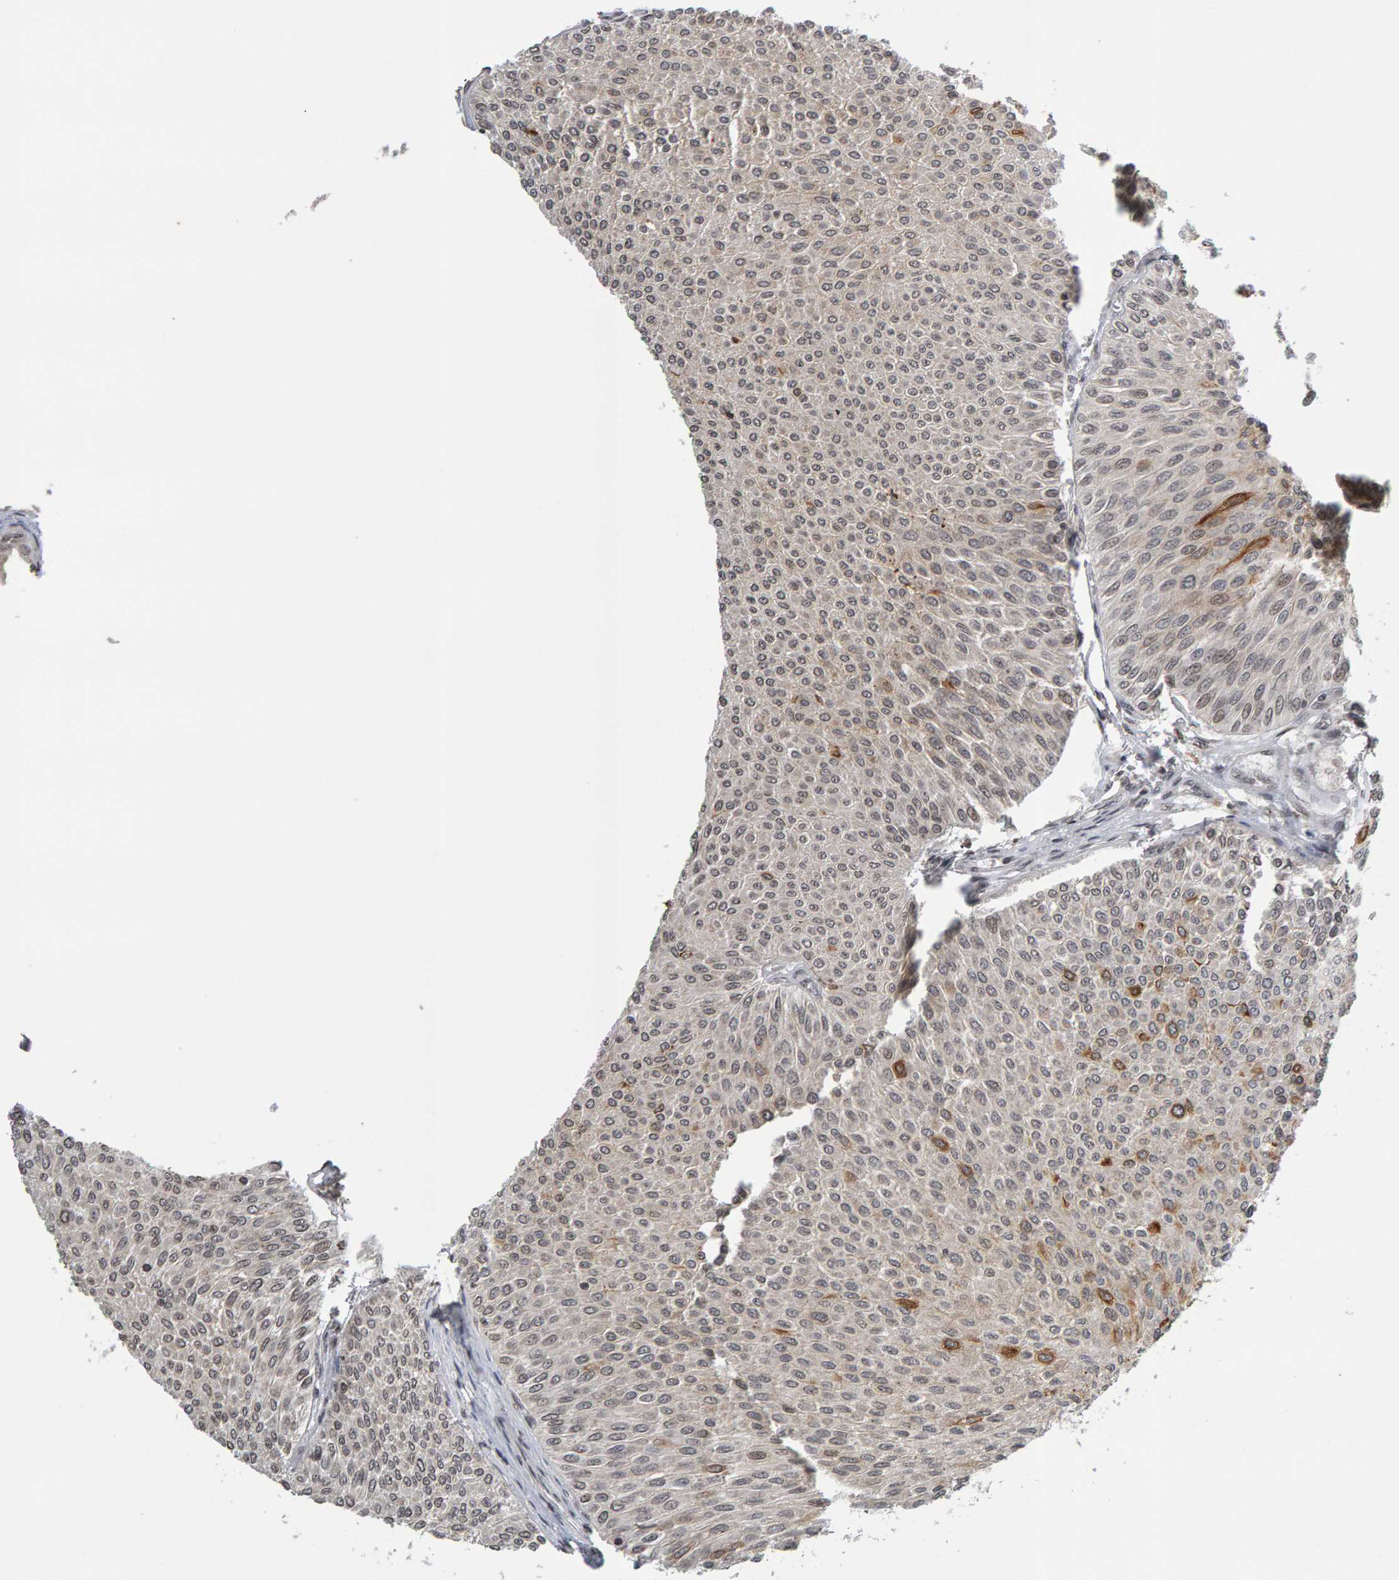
{"staining": {"intensity": "moderate", "quantity": "<25%", "location": "cytoplasmic/membranous"}, "tissue": "urothelial cancer", "cell_type": "Tumor cells", "image_type": "cancer", "snomed": [{"axis": "morphology", "description": "Urothelial carcinoma, Low grade"}, {"axis": "topography", "description": "Urinary bladder"}], "caption": "This is a photomicrograph of immunohistochemistry staining of low-grade urothelial carcinoma, which shows moderate positivity in the cytoplasmic/membranous of tumor cells.", "gene": "TRAM1", "patient": {"sex": "male", "age": 78}}